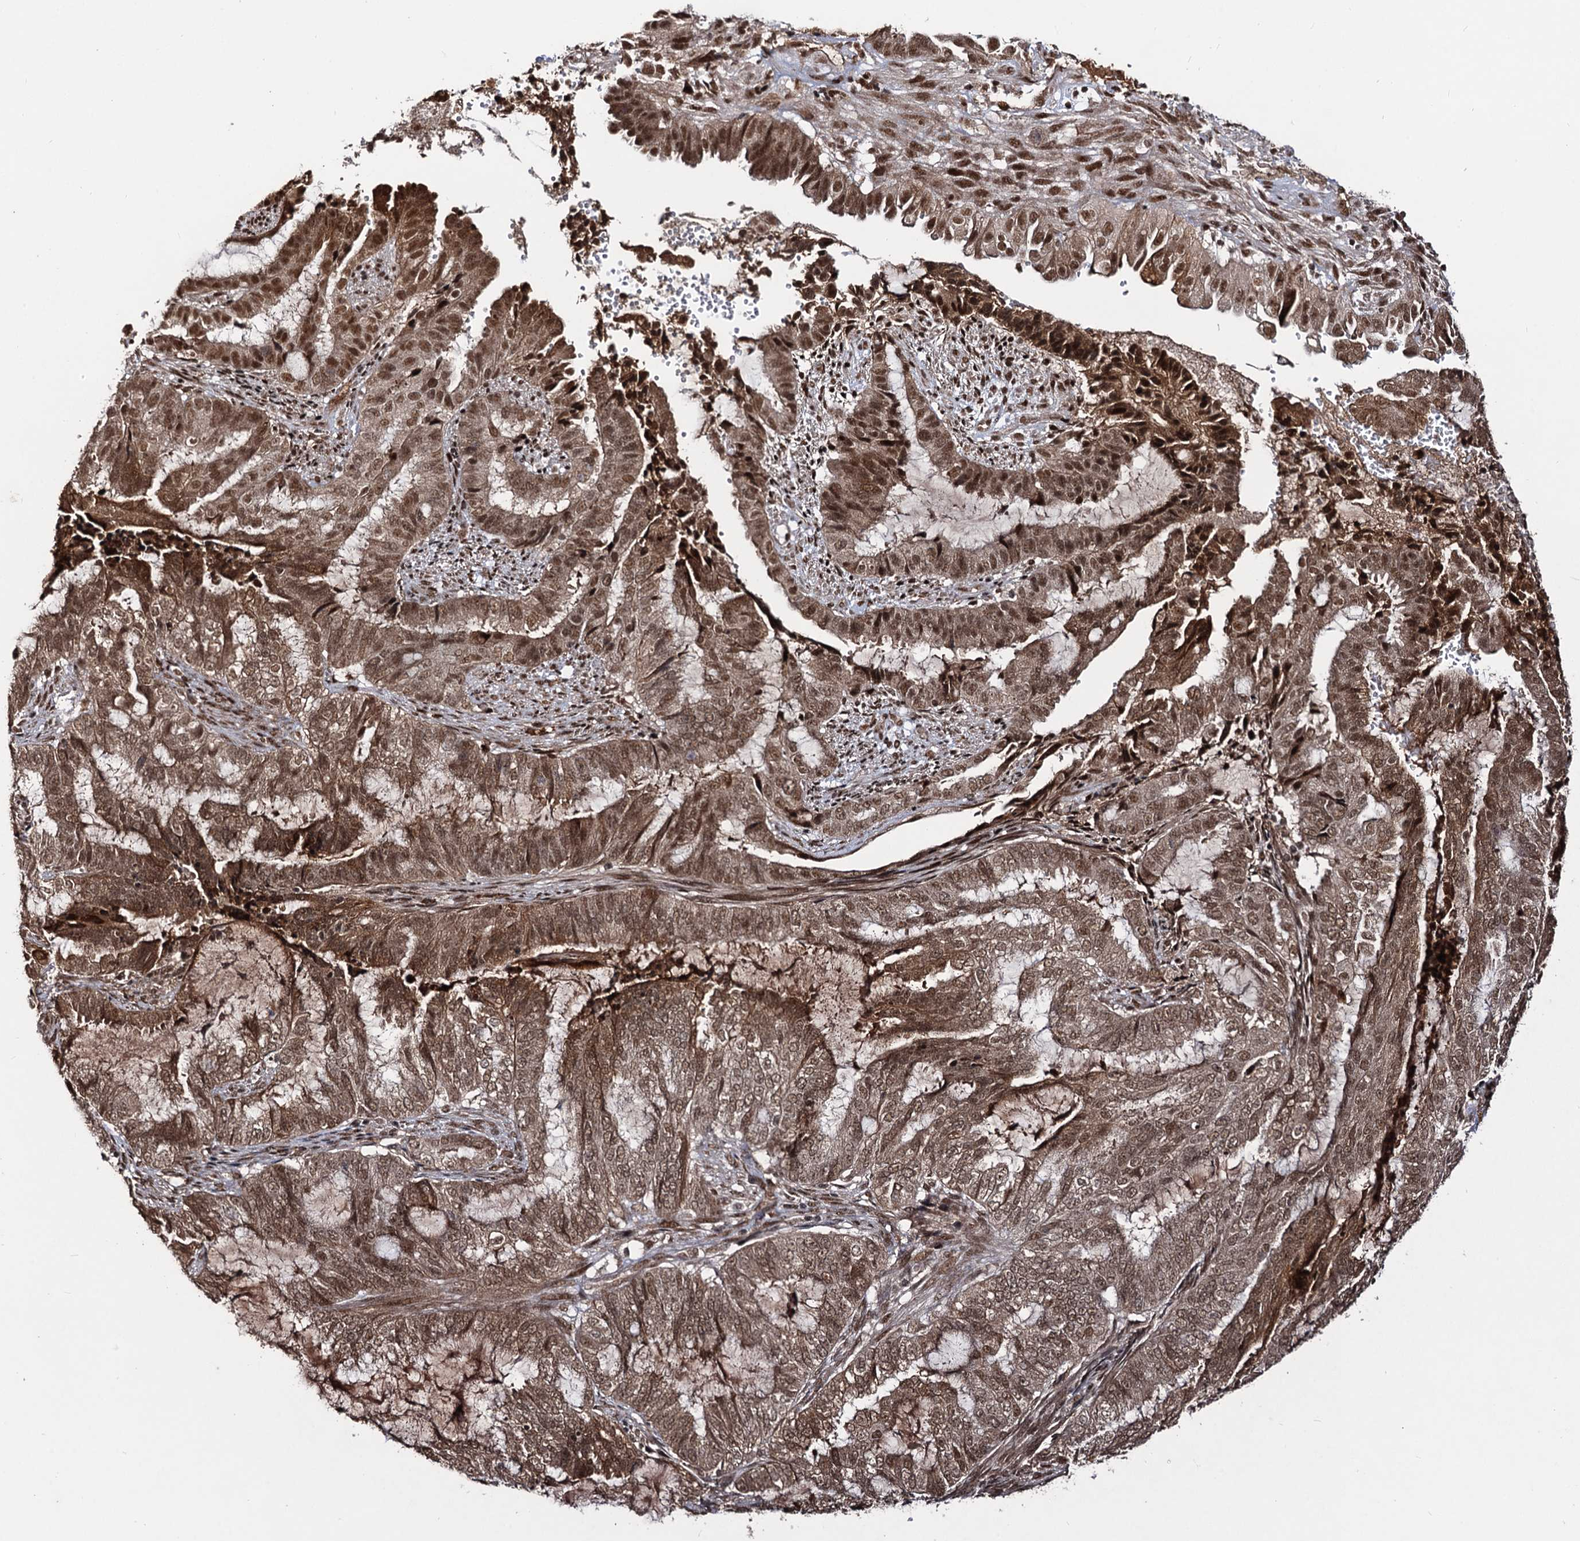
{"staining": {"intensity": "moderate", "quantity": ">75%", "location": "cytoplasmic/membranous,nuclear"}, "tissue": "endometrial cancer", "cell_type": "Tumor cells", "image_type": "cancer", "snomed": [{"axis": "morphology", "description": "Adenocarcinoma, NOS"}, {"axis": "topography", "description": "Endometrium"}], "caption": "Brown immunohistochemical staining in human endometrial cancer (adenocarcinoma) displays moderate cytoplasmic/membranous and nuclear positivity in about >75% of tumor cells.", "gene": "SFSWAP", "patient": {"sex": "female", "age": 51}}